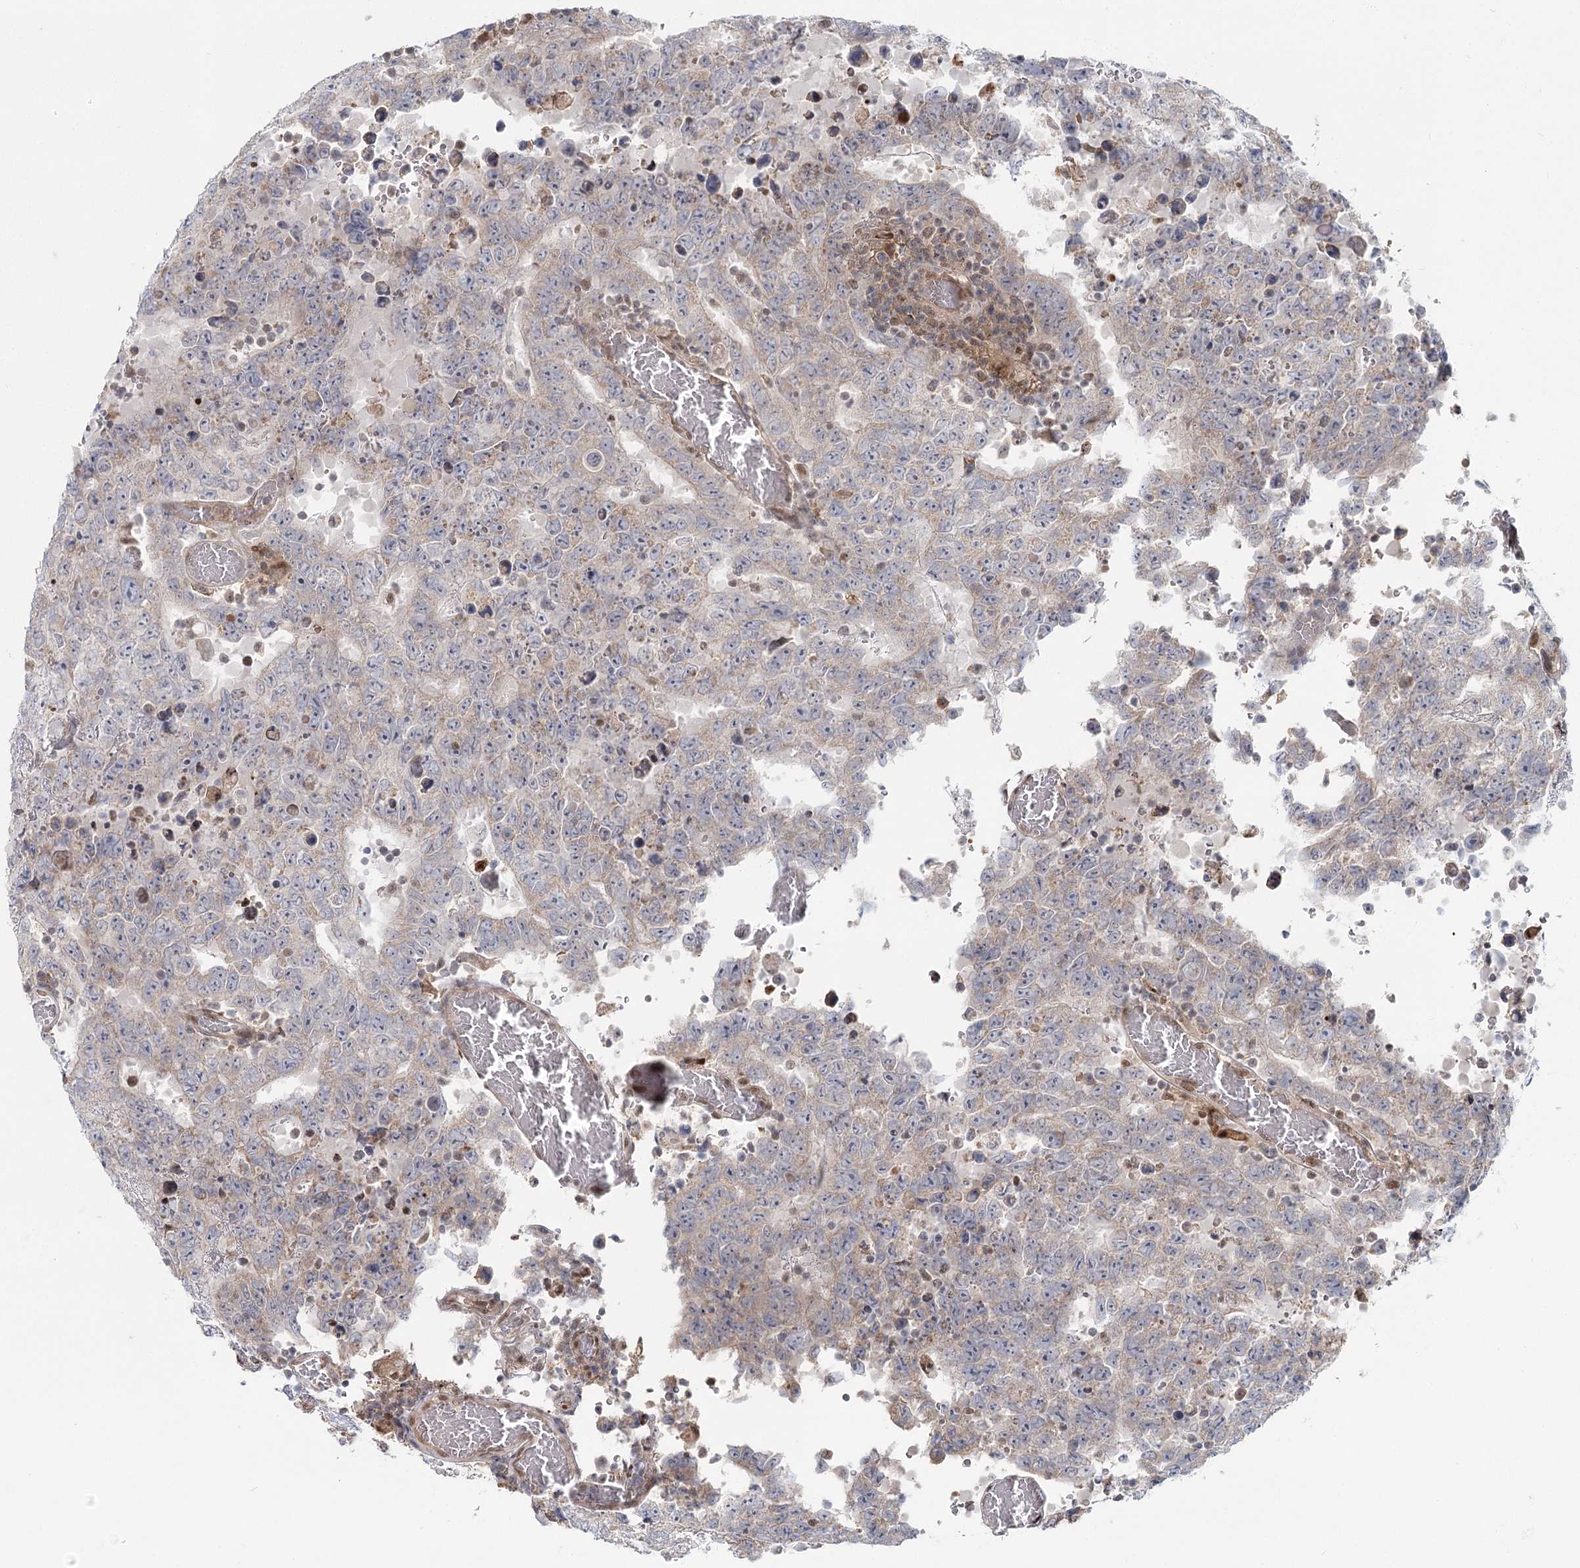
{"staining": {"intensity": "negative", "quantity": "none", "location": "none"}, "tissue": "testis cancer", "cell_type": "Tumor cells", "image_type": "cancer", "snomed": [{"axis": "morphology", "description": "Carcinoma, Embryonal, NOS"}, {"axis": "topography", "description": "Testis"}], "caption": "Tumor cells are negative for brown protein staining in testis embryonal carcinoma.", "gene": "THNSL1", "patient": {"sex": "male", "age": 26}}